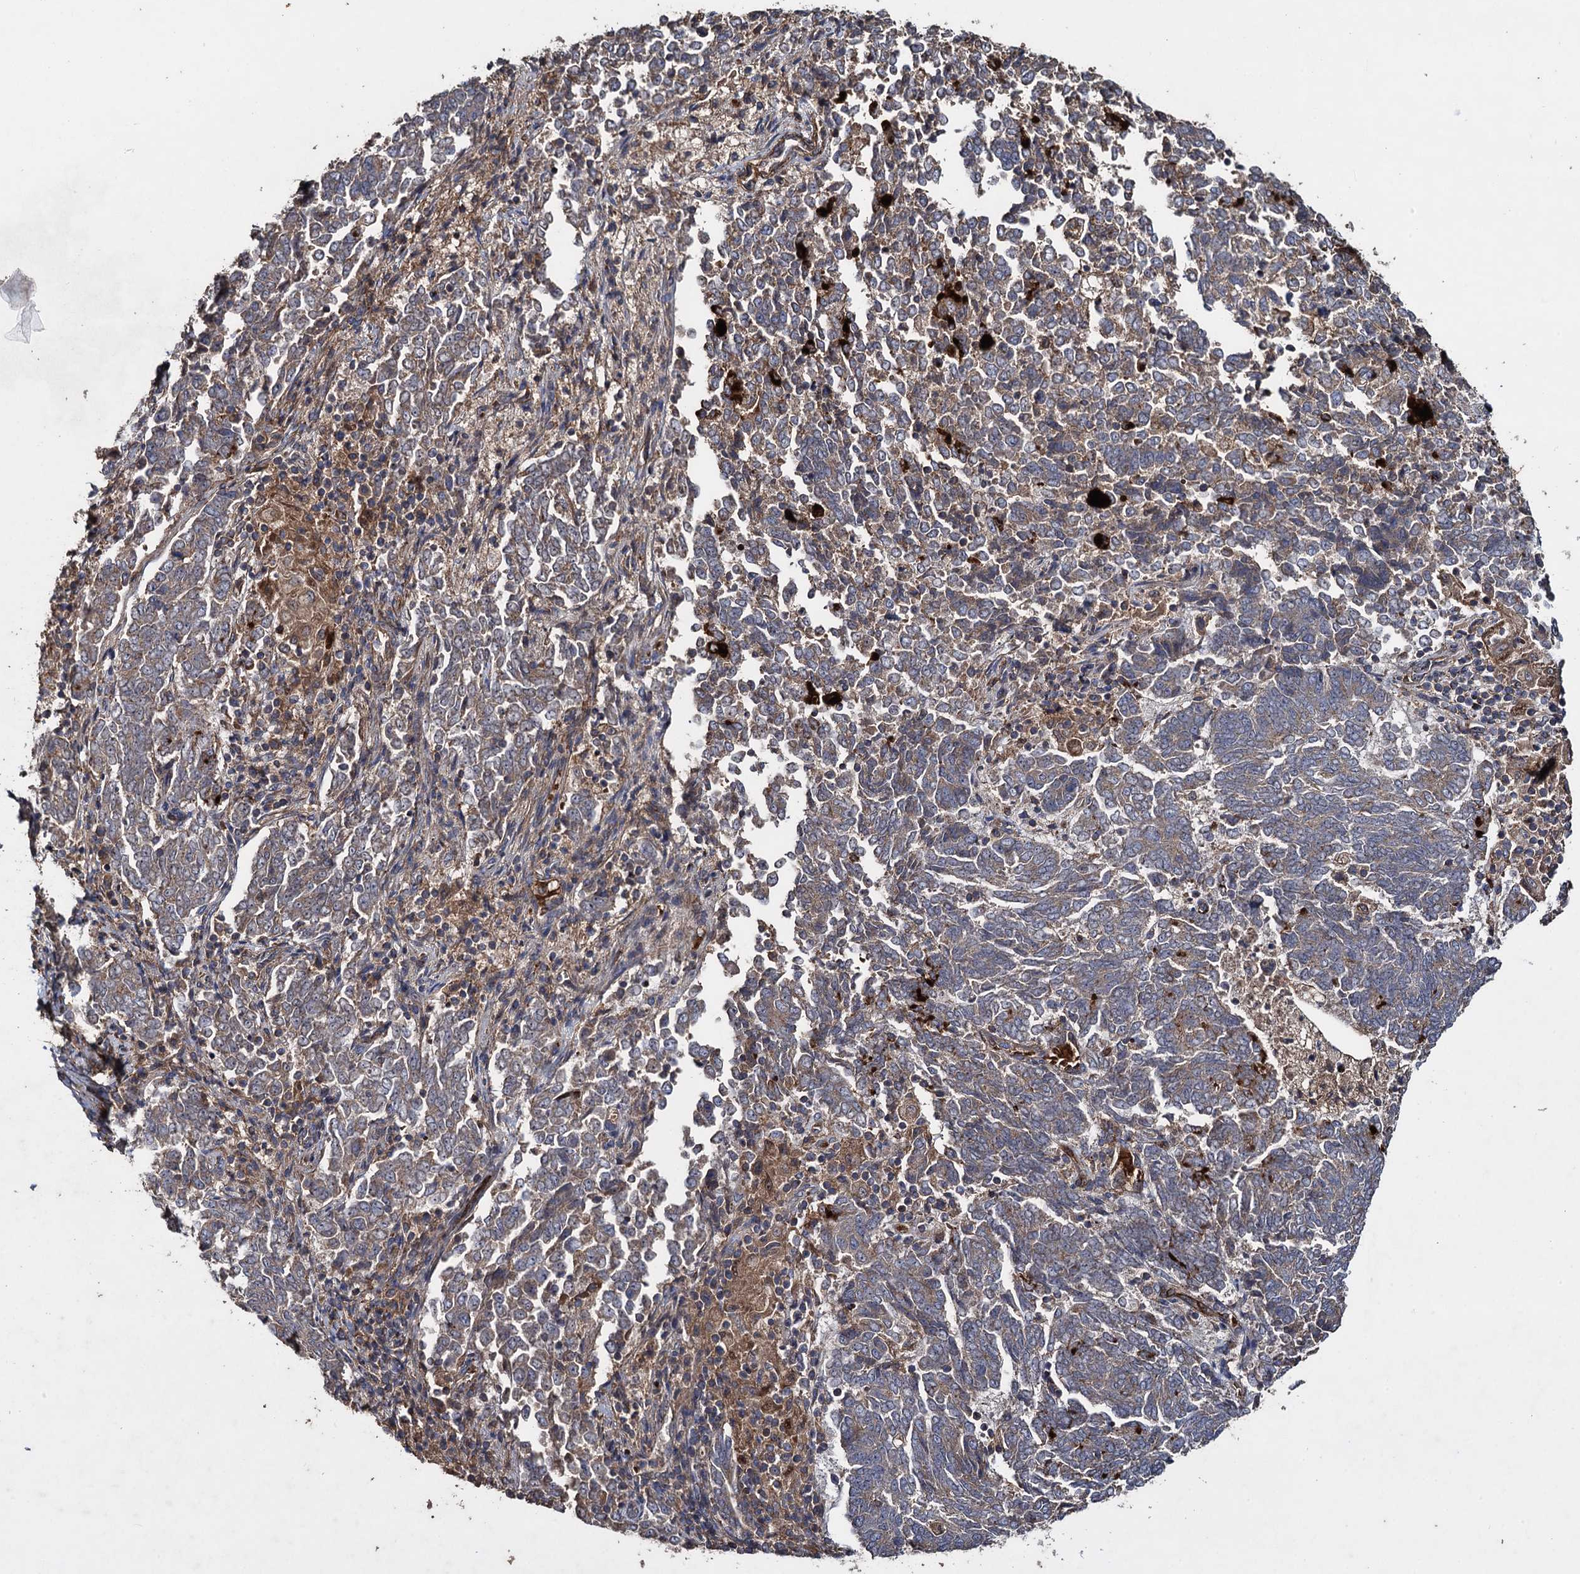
{"staining": {"intensity": "weak", "quantity": "<25%", "location": "cytoplasmic/membranous"}, "tissue": "endometrial cancer", "cell_type": "Tumor cells", "image_type": "cancer", "snomed": [{"axis": "morphology", "description": "Adenocarcinoma, NOS"}, {"axis": "topography", "description": "Endometrium"}], "caption": "Tumor cells show no significant protein staining in adenocarcinoma (endometrial).", "gene": "TXNDC11", "patient": {"sex": "female", "age": 80}}